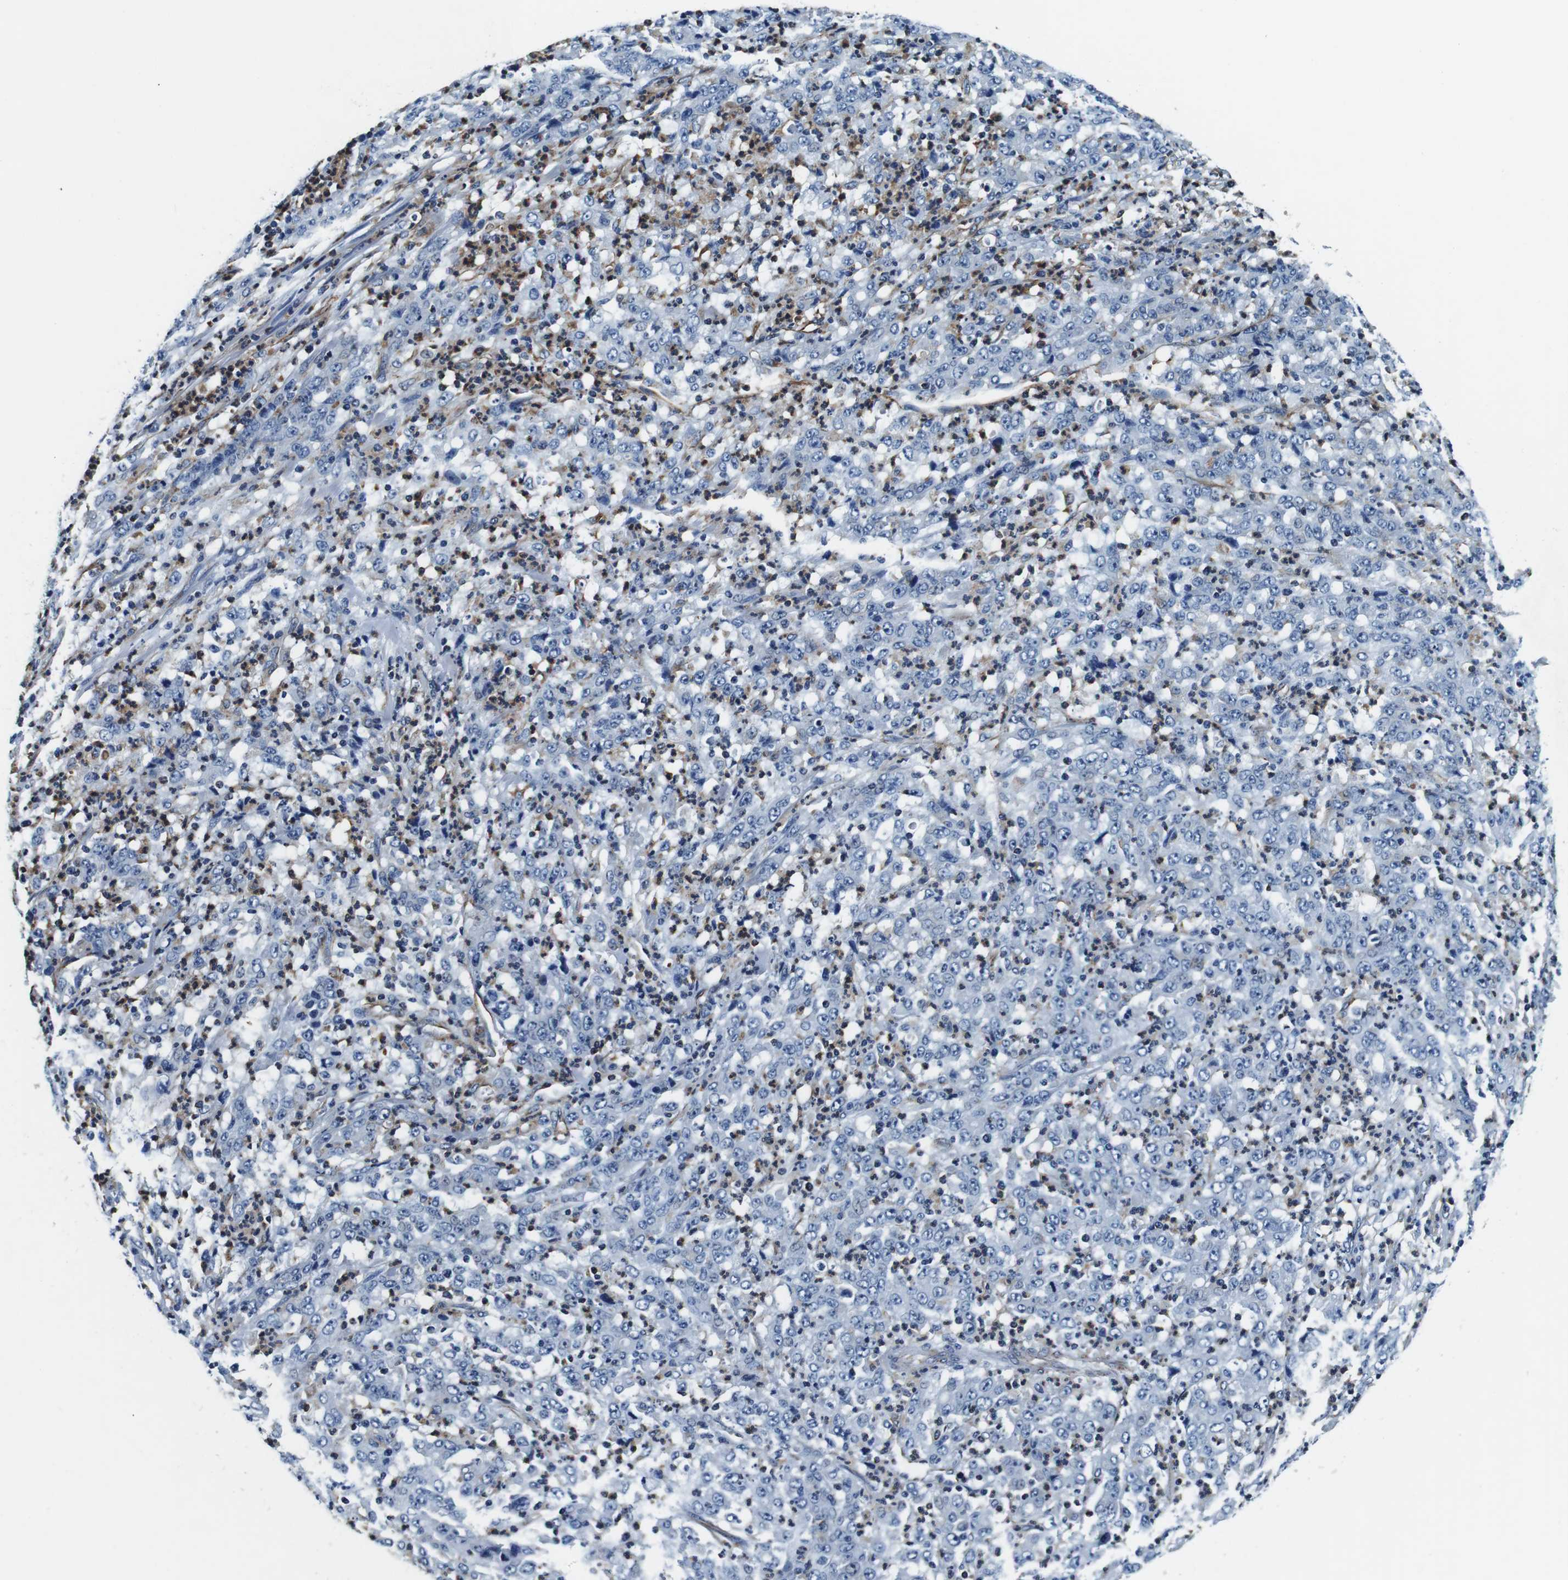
{"staining": {"intensity": "negative", "quantity": "none", "location": "none"}, "tissue": "stomach cancer", "cell_type": "Tumor cells", "image_type": "cancer", "snomed": [{"axis": "morphology", "description": "Adenocarcinoma, NOS"}, {"axis": "topography", "description": "Stomach, lower"}], "caption": "A micrograph of human stomach cancer is negative for staining in tumor cells.", "gene": "GJE1", "patient": {"sex": "female", "age": 71}}